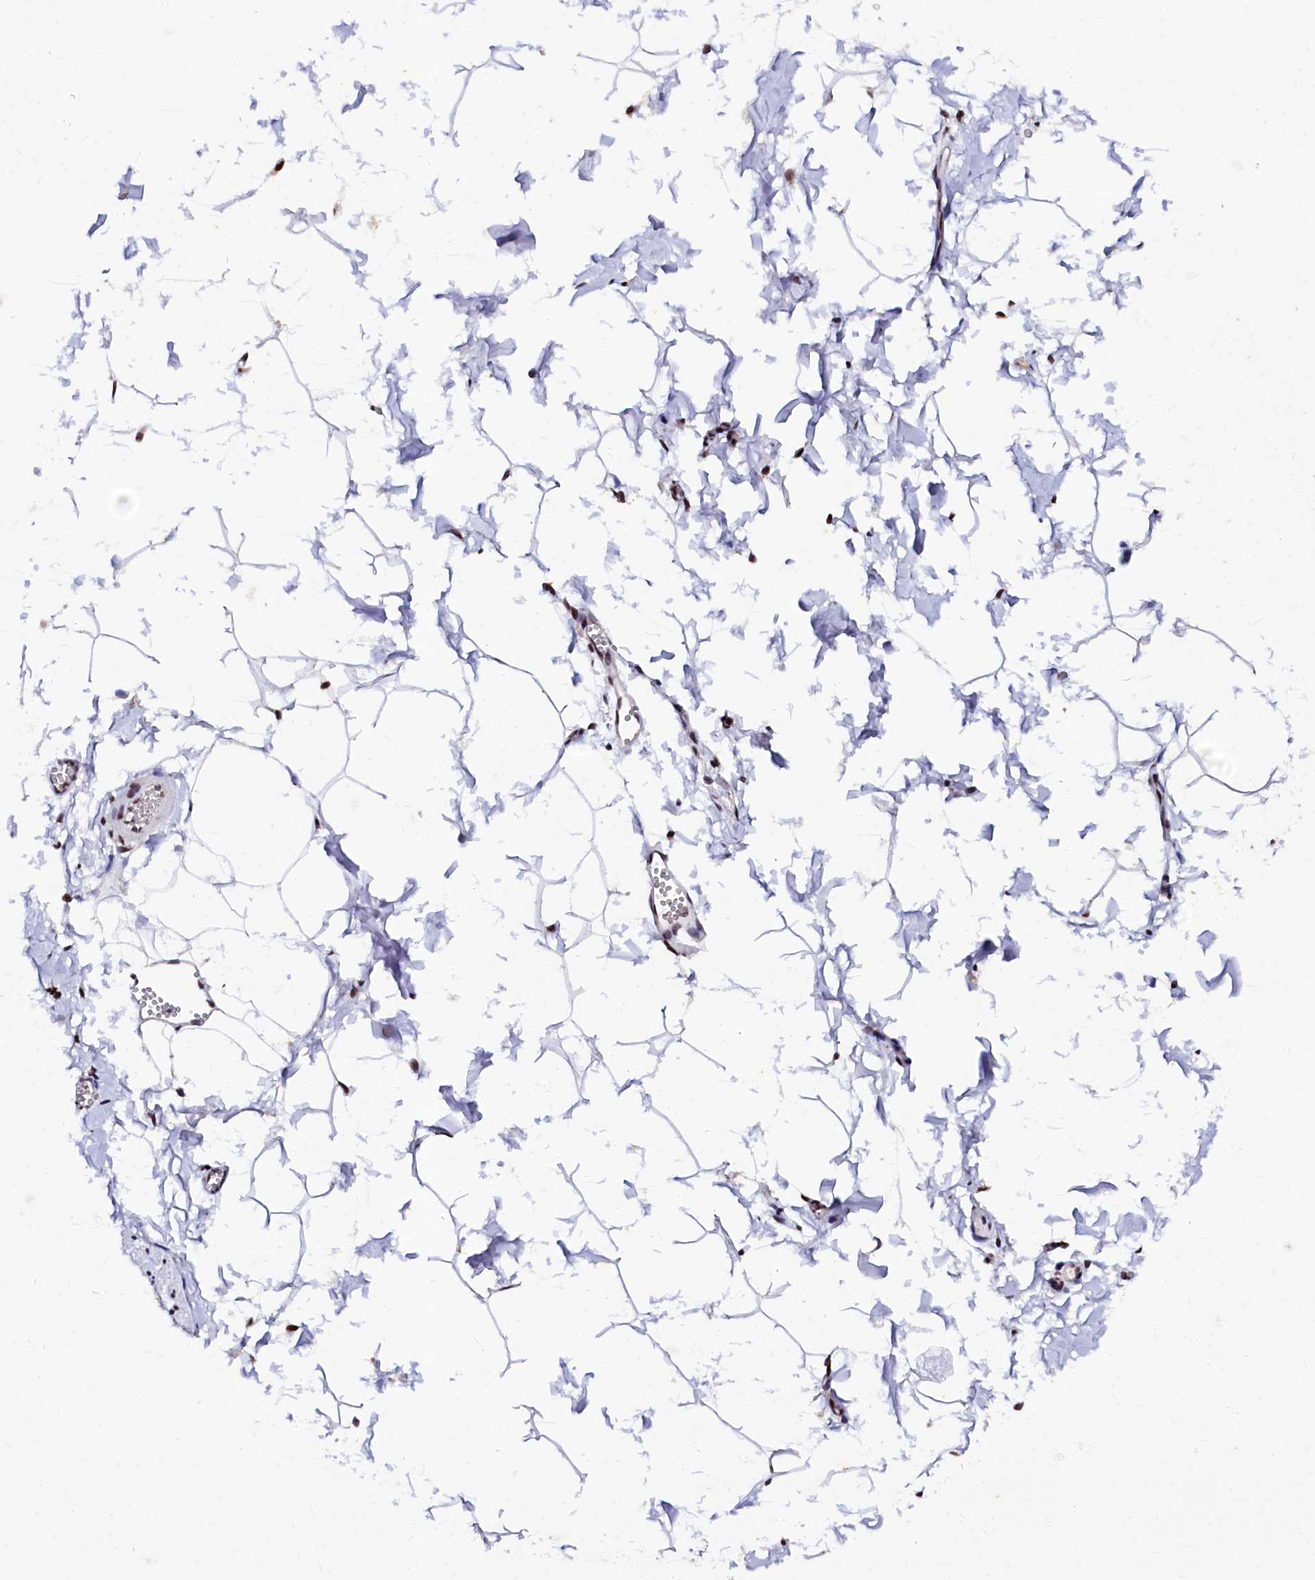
{"staining": {"intensity": "strong", "quantity": ">75%", "location": "nuclear"}, "tissue": "adipose tissue", "cell_type": "Adipocytes", "image_type": "normal", "snomed": [{"axis": "morphology", "description": "Normal tissue, NOS"}, {"axis": "topography", "description": "Gallbladder"}, {"axis": "topography", "description": "Peripheral nerve tissue"}], "caption": "Immunohistochemical staining of benign adipose tissue displays strong nuclear protein expression in about >75% of adipocytes.", "gene": "CPSF7", "patient": {"sex": "male", "age": 38}}